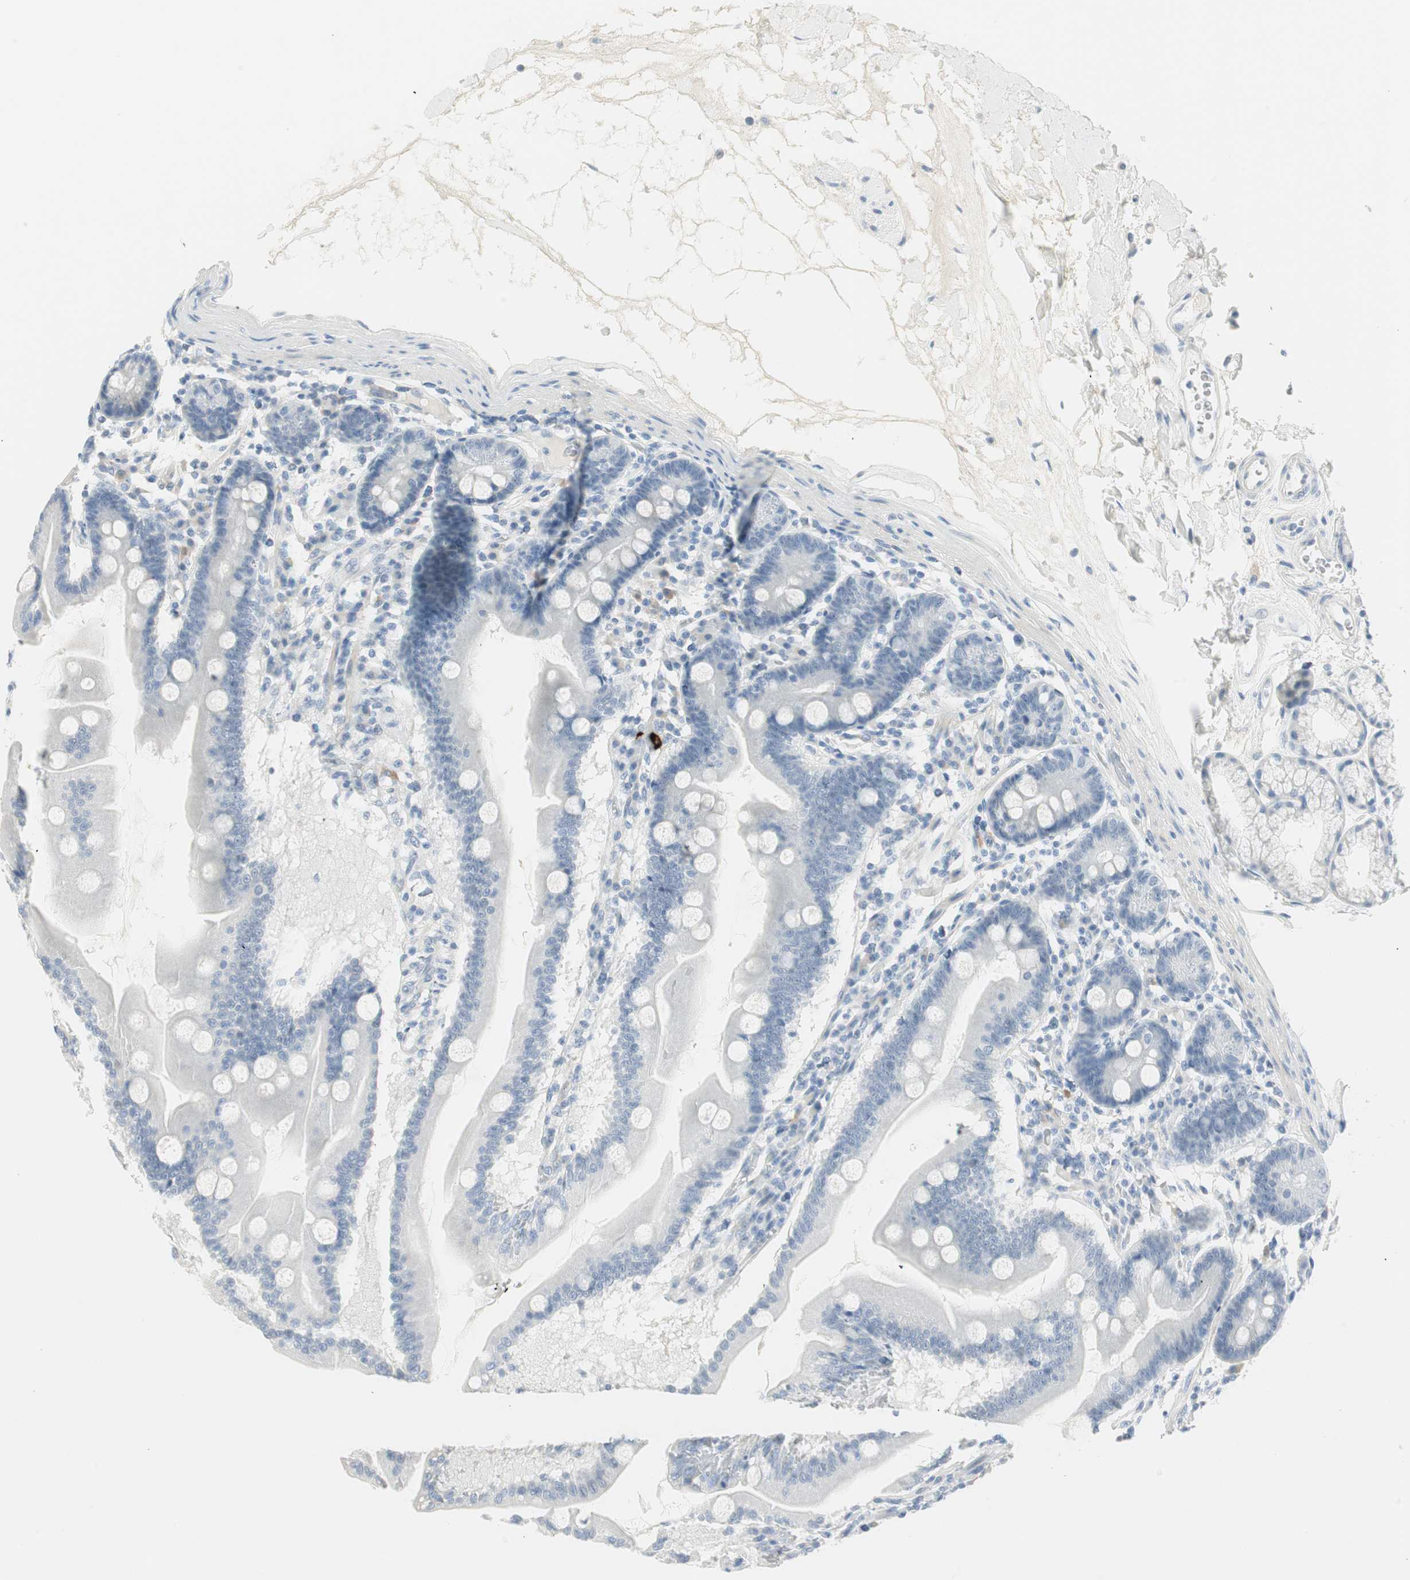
{"staining": {"intensity": "negative", "quantity": "none", "location": "none"}, "tissue": "duodenum", "cell_type": "Glandular cells", "image_type": "normal", "snomed": [{"axis": "morphology", "description": "Normal tissue, NOS"}, {"axis": "topography", "description": "Duodenum"}], "caption": "An immunohistochemistry image of unremarkable duodenum is shown. There is no staining in glandular cells of duodenum. The staining was performed using DAB to visualize the protein expression in brown, while the nuclei were stained in blue with hematoxylin (Magnification: 20x).", "gene": "MLLT10", "patient": {"sex": "female", "age": 64}}